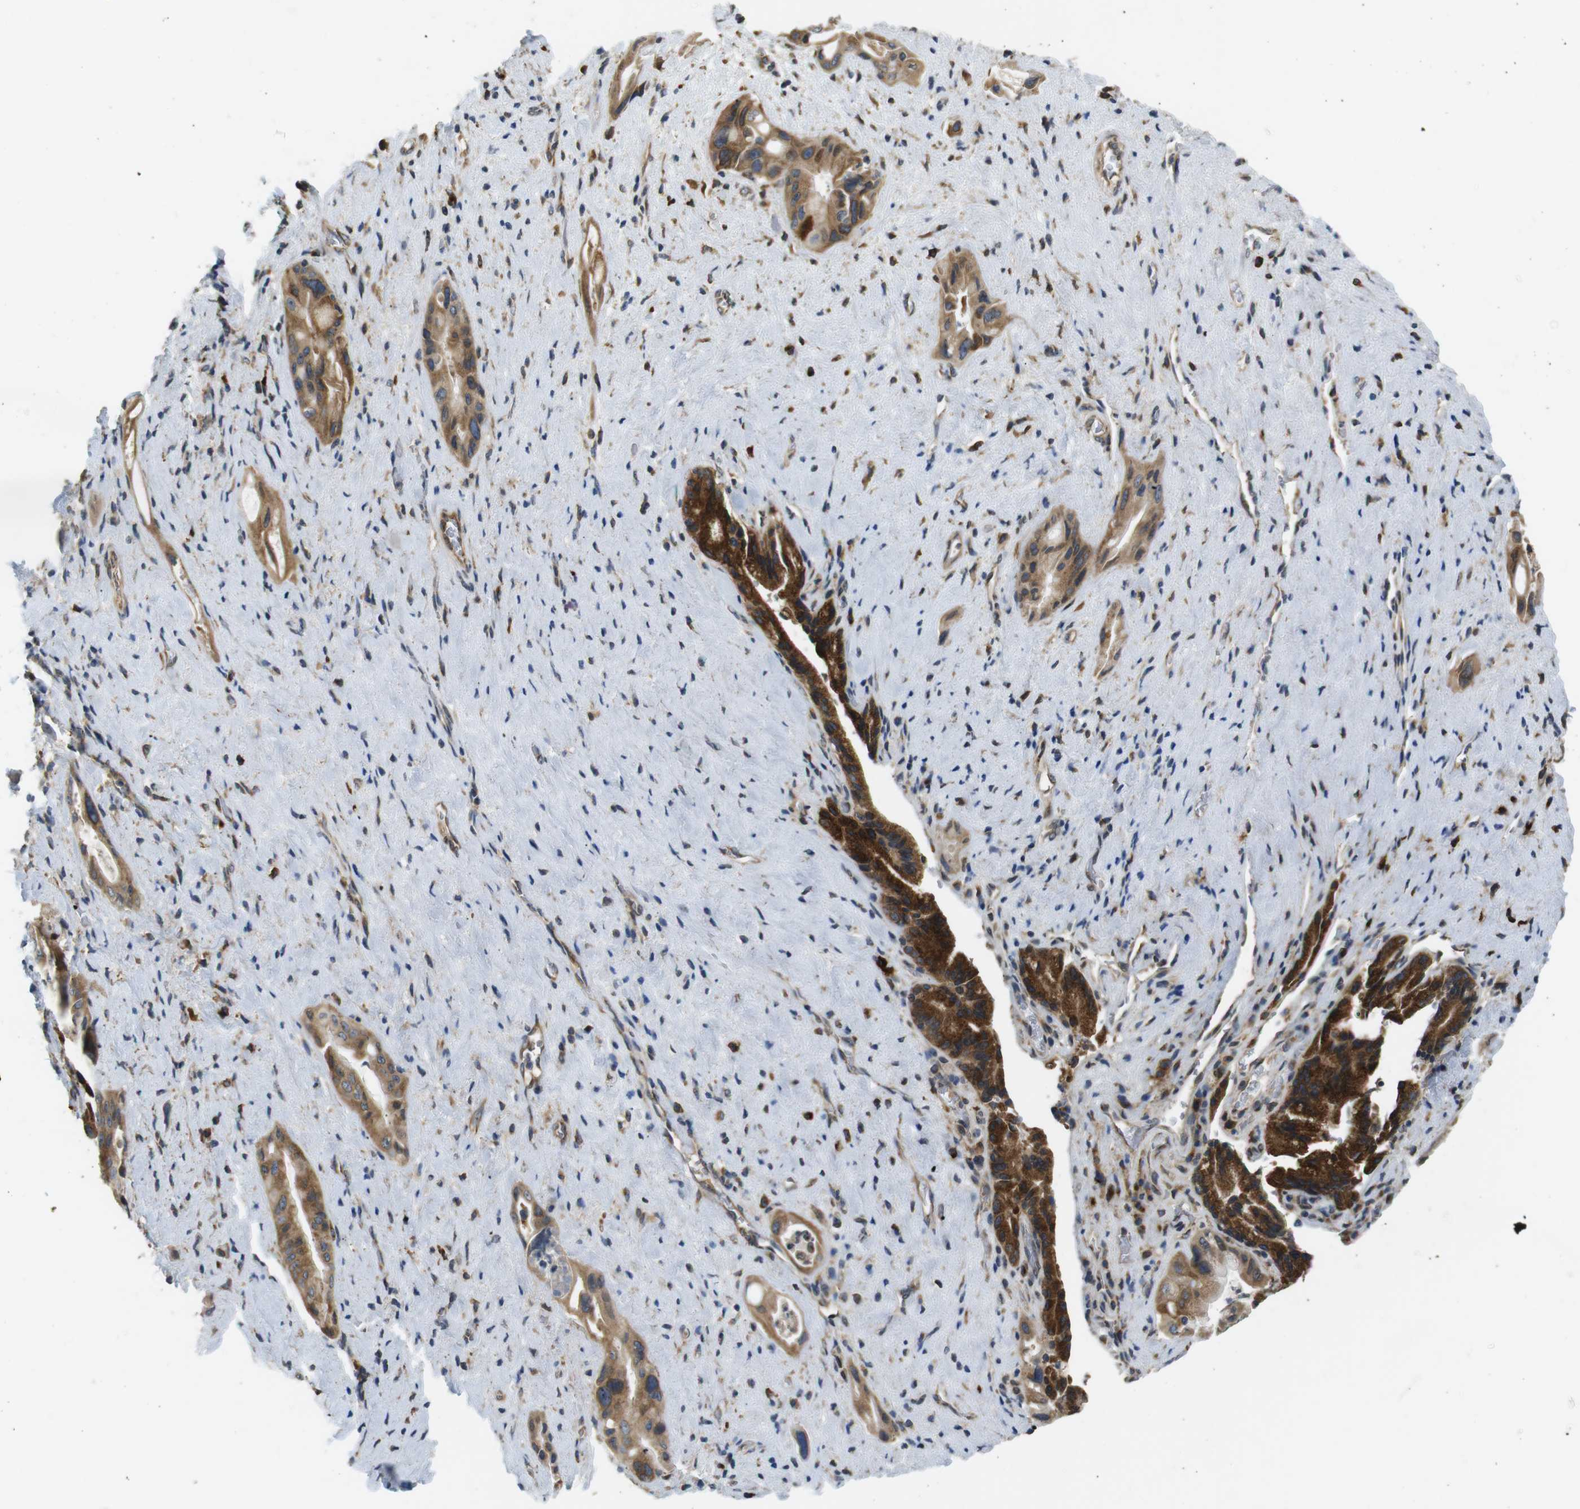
{"staining": {"intensity": "strong", "quantity": ">75%", "location": "cytoplasmic/membranous"}, "tissue": "pancreatic cancer", "cell_type": "Tumor cells", "image_type": "cancer", "snomed": [{"axis": "morphology", "description": "Adenocarcinoma, NOS"}, {"axis": "topography", "description": "Pancreas"}], "caption": "Adenocarcinoma (pancreatic) tissue demonstrates strong cytoplasmic/membranous positivity in about >75% of tumor cells", "gene": "TMEM143", "patient": {"sex": "male", "age": 77}}